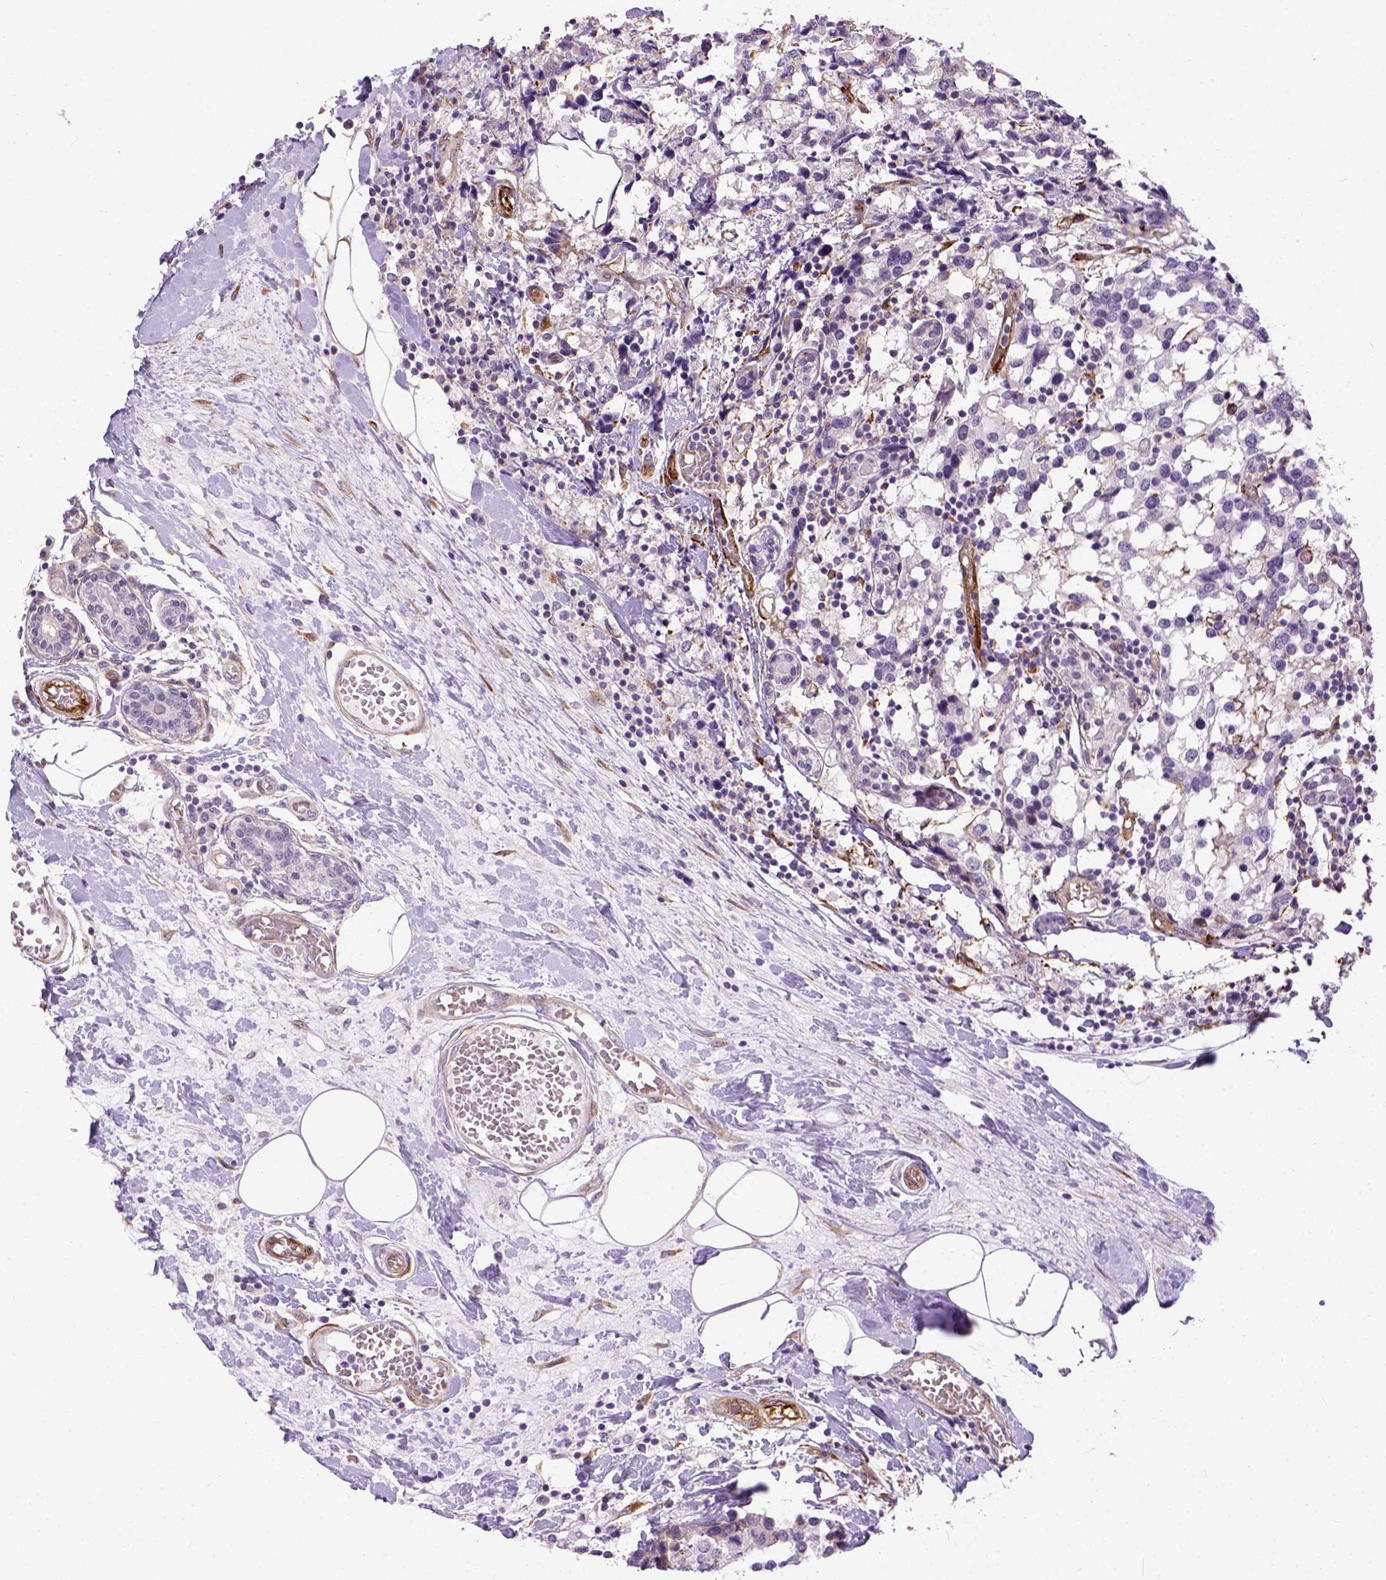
{"staining": {"intensity": "negative", "quantity": "none", "location": "none"}, "tissue": "breast cancer", "cell_type": "Tumor cells", "image_type": "cancer", "snomed": [{"axis": "morphology", "description": "Lobular carcinoma"}, {"axis": "topography", "description": "Breast"}], "caption": "An immunohistochemistry (IHC) photomicrograph of breast cancer (lobular carcinoma) is shown. There is no staining in tumor cells of breast cancer (lobular carcinoma).", "gene": "KAZN", "patient": {"sex": "female", "age": 59}}